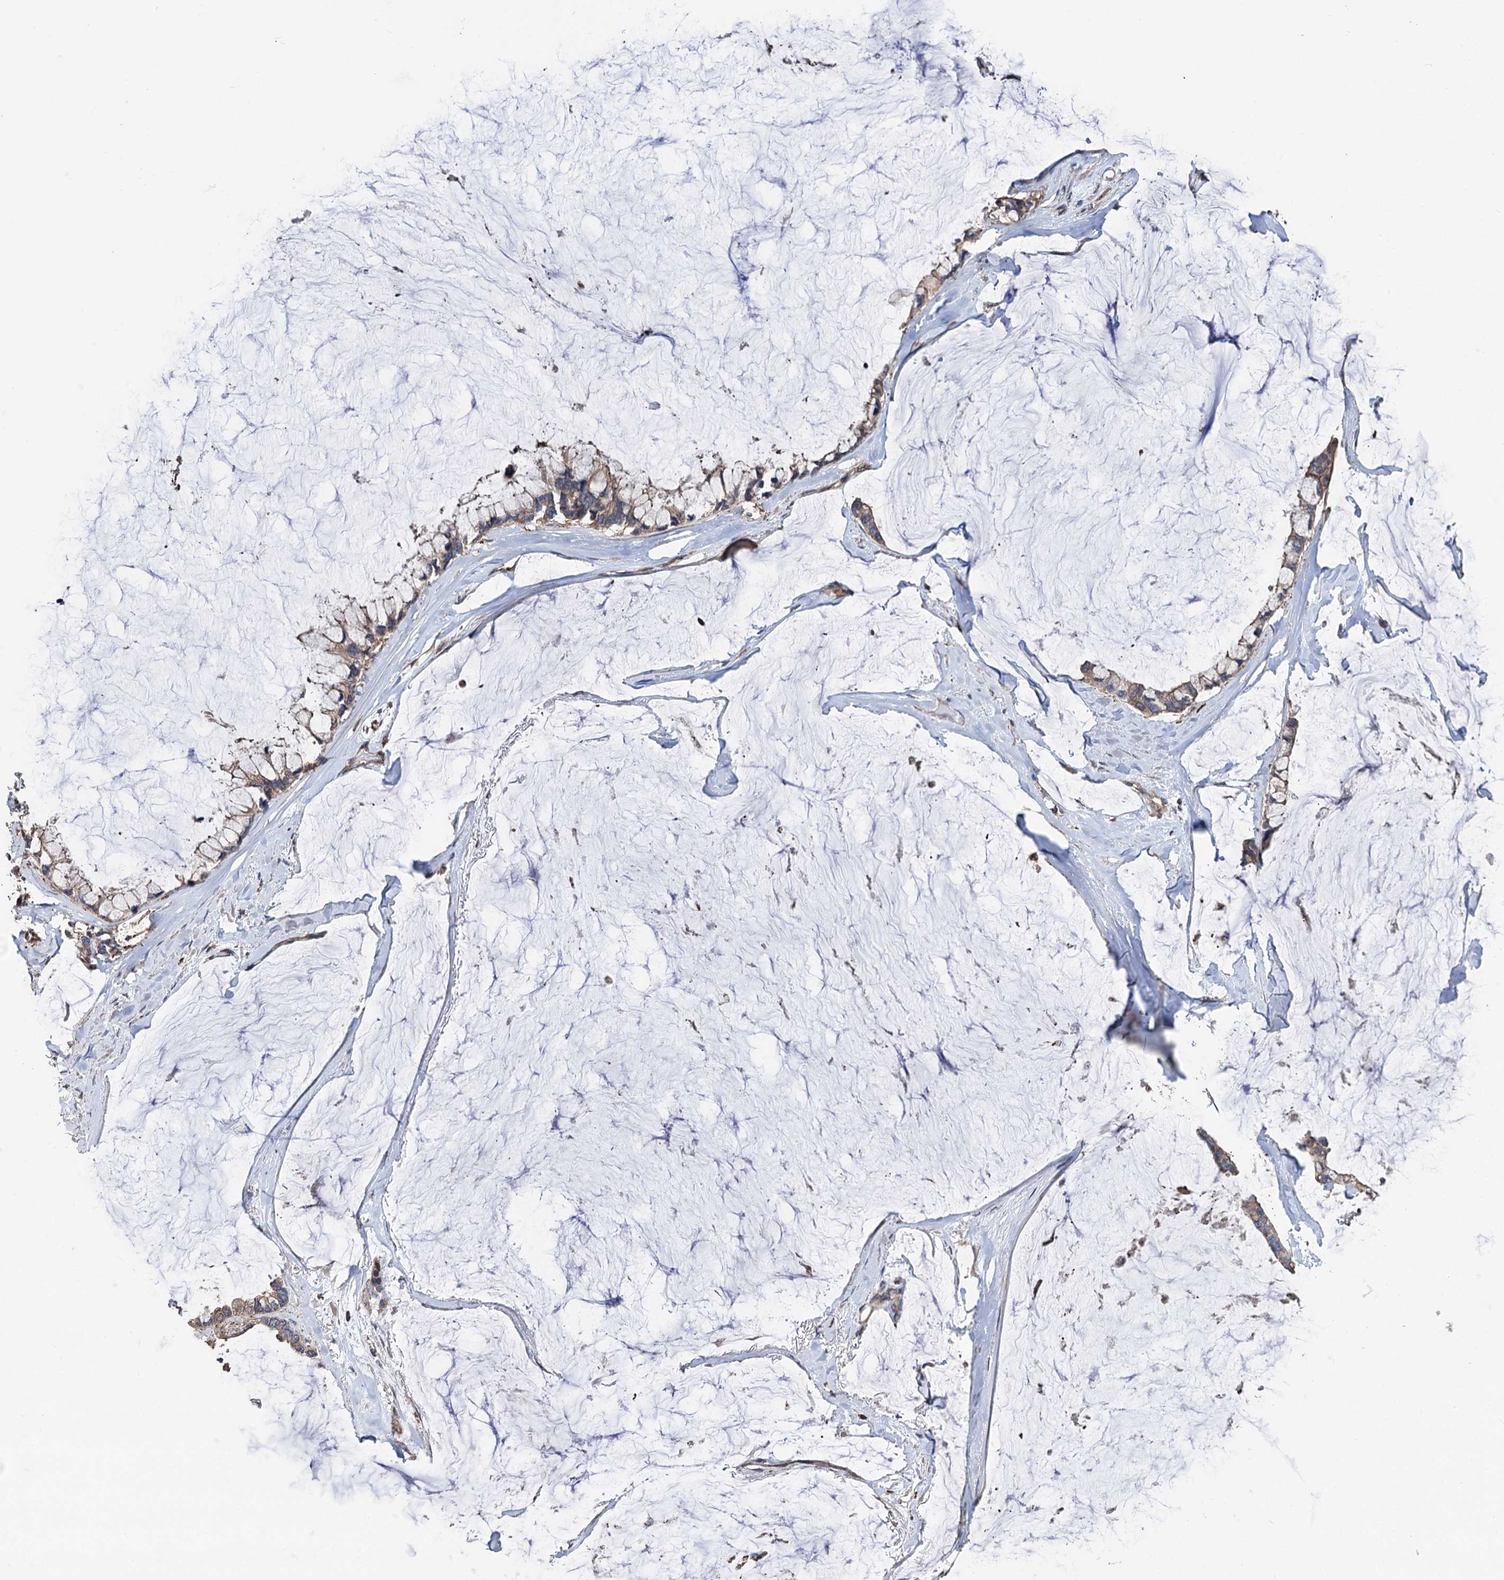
{"staining": {"intensity": "moderate", "quantity": ">75%", "location": "cytoplasmic/membranous"}, "tissue": "ovarian cancer", "cell_type": "Tumor cells", "image_type": "cancer", "snomed": [{"axis": "morphology", "description": "Cystadenocarcinoma, mucinous, NOS"}, {"axis": "topography", "description": "Ovary"}], "caption": "Human ovarian mucinous cystadenocarcinoma stained for a protein (brown) shows moderate cytoplasmic/membranous positive expression in about >75% of tumor cells.", "gene": "STING1", "patient": {"sex": "female", "age": 39}}